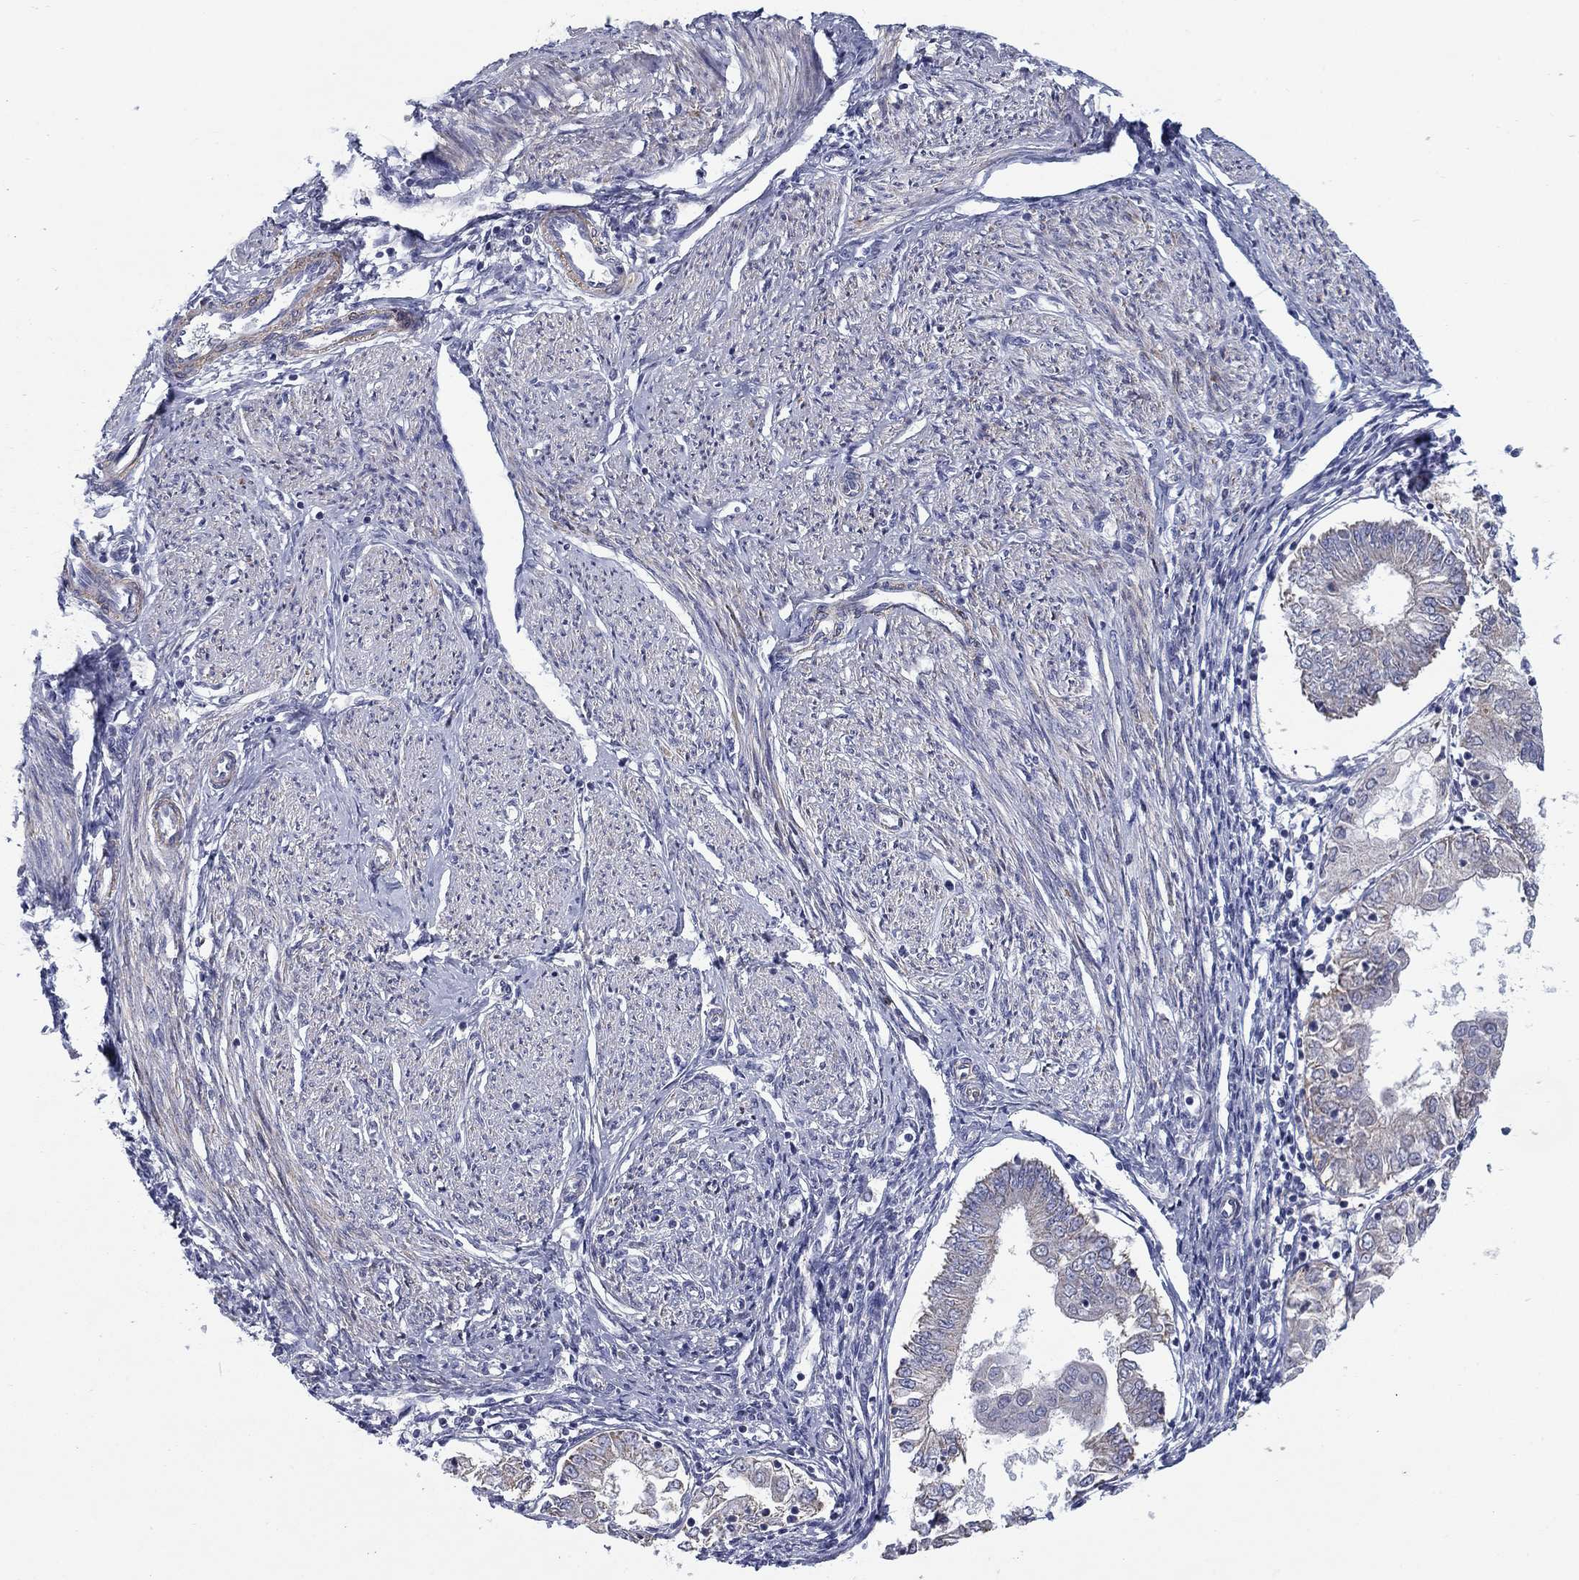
{"staining": {"intensity": "negative", "quantity": "none", "location": "none"}, "tissue": "endometrial cancer", "cell_type": "Tumor cells", "image_type": "cancer", "snomed": [{"axis": "morphology", "description": "Adenocarcinoma, NOS"}, {"axis": "topography", "description": "Endometrium"}], "caption": "This image is of endometrial adenocarcinoma stained with immunohistochemistry to label a protein in brown with the nuclei are counter-stained blue. There is no positivity in tumor cells.", "gene": "FRK", "patient": {"sex": "female", "age": 68}}